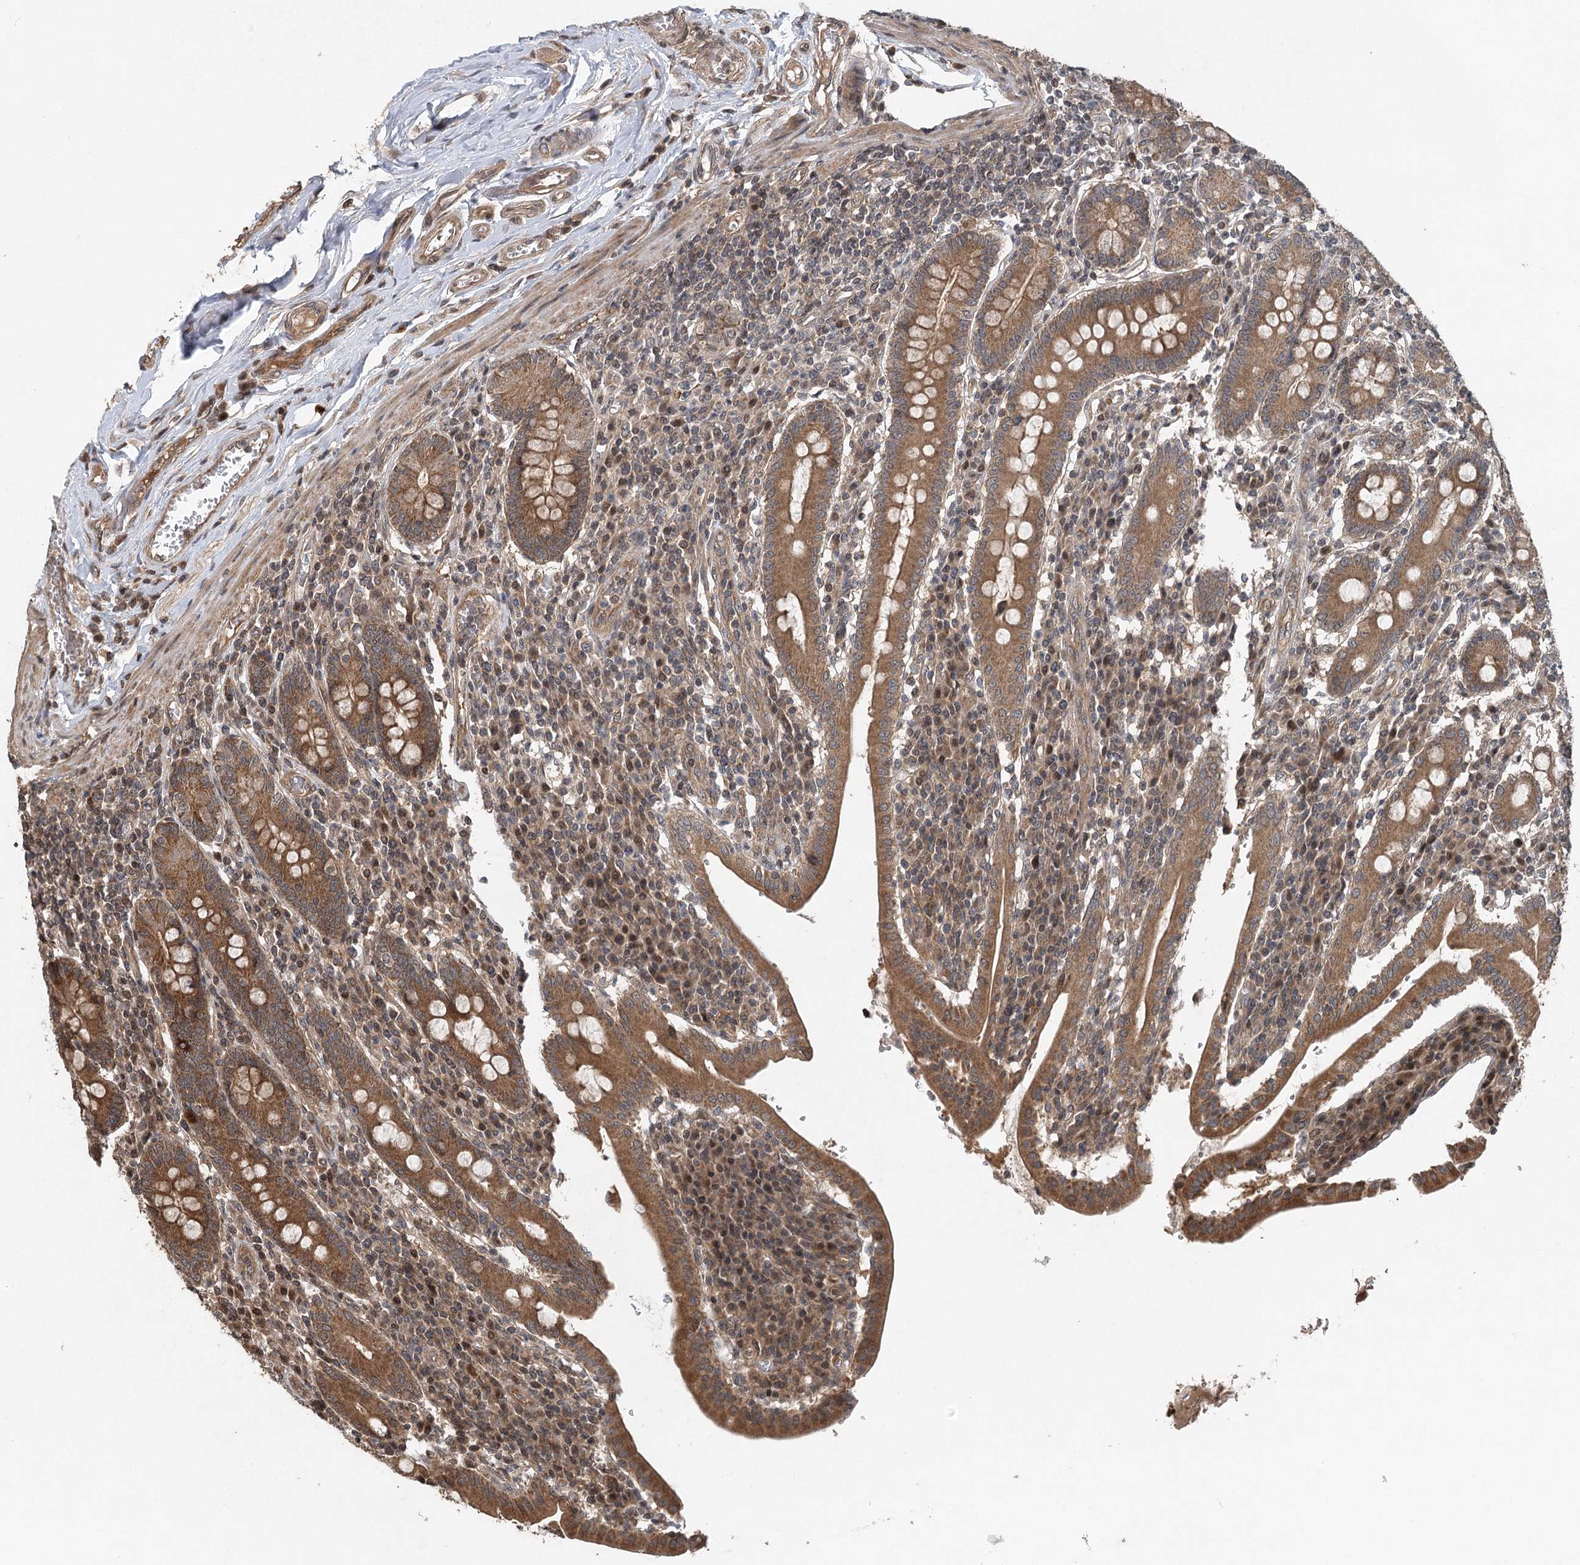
{"staining": {"intensity": "strong", "quantity": ">75%", "location": "cytoplasmic/membranous"}, "tissue": "duodenum", "cell_type": "Glandular cells", "image_type": "normal", "snomed": [{"axis": "morphology", "description": "Normal tissue, NOS"}, {"axis": "morphology", "description": "Adenocarcinoma, NOS"}, {"axis": "topography", "description": "Pancreas"}, {"axis": "topography", "description": "Duodenum"}], "caption": "The photomicrograph reveals staining of unremarkable duodenum, revealing strong cytoplasmic/membranous protein staining (brown color) within glandular cells.", "gene": "INSIG2", "patient": {"sex": "male", "age": 50}}